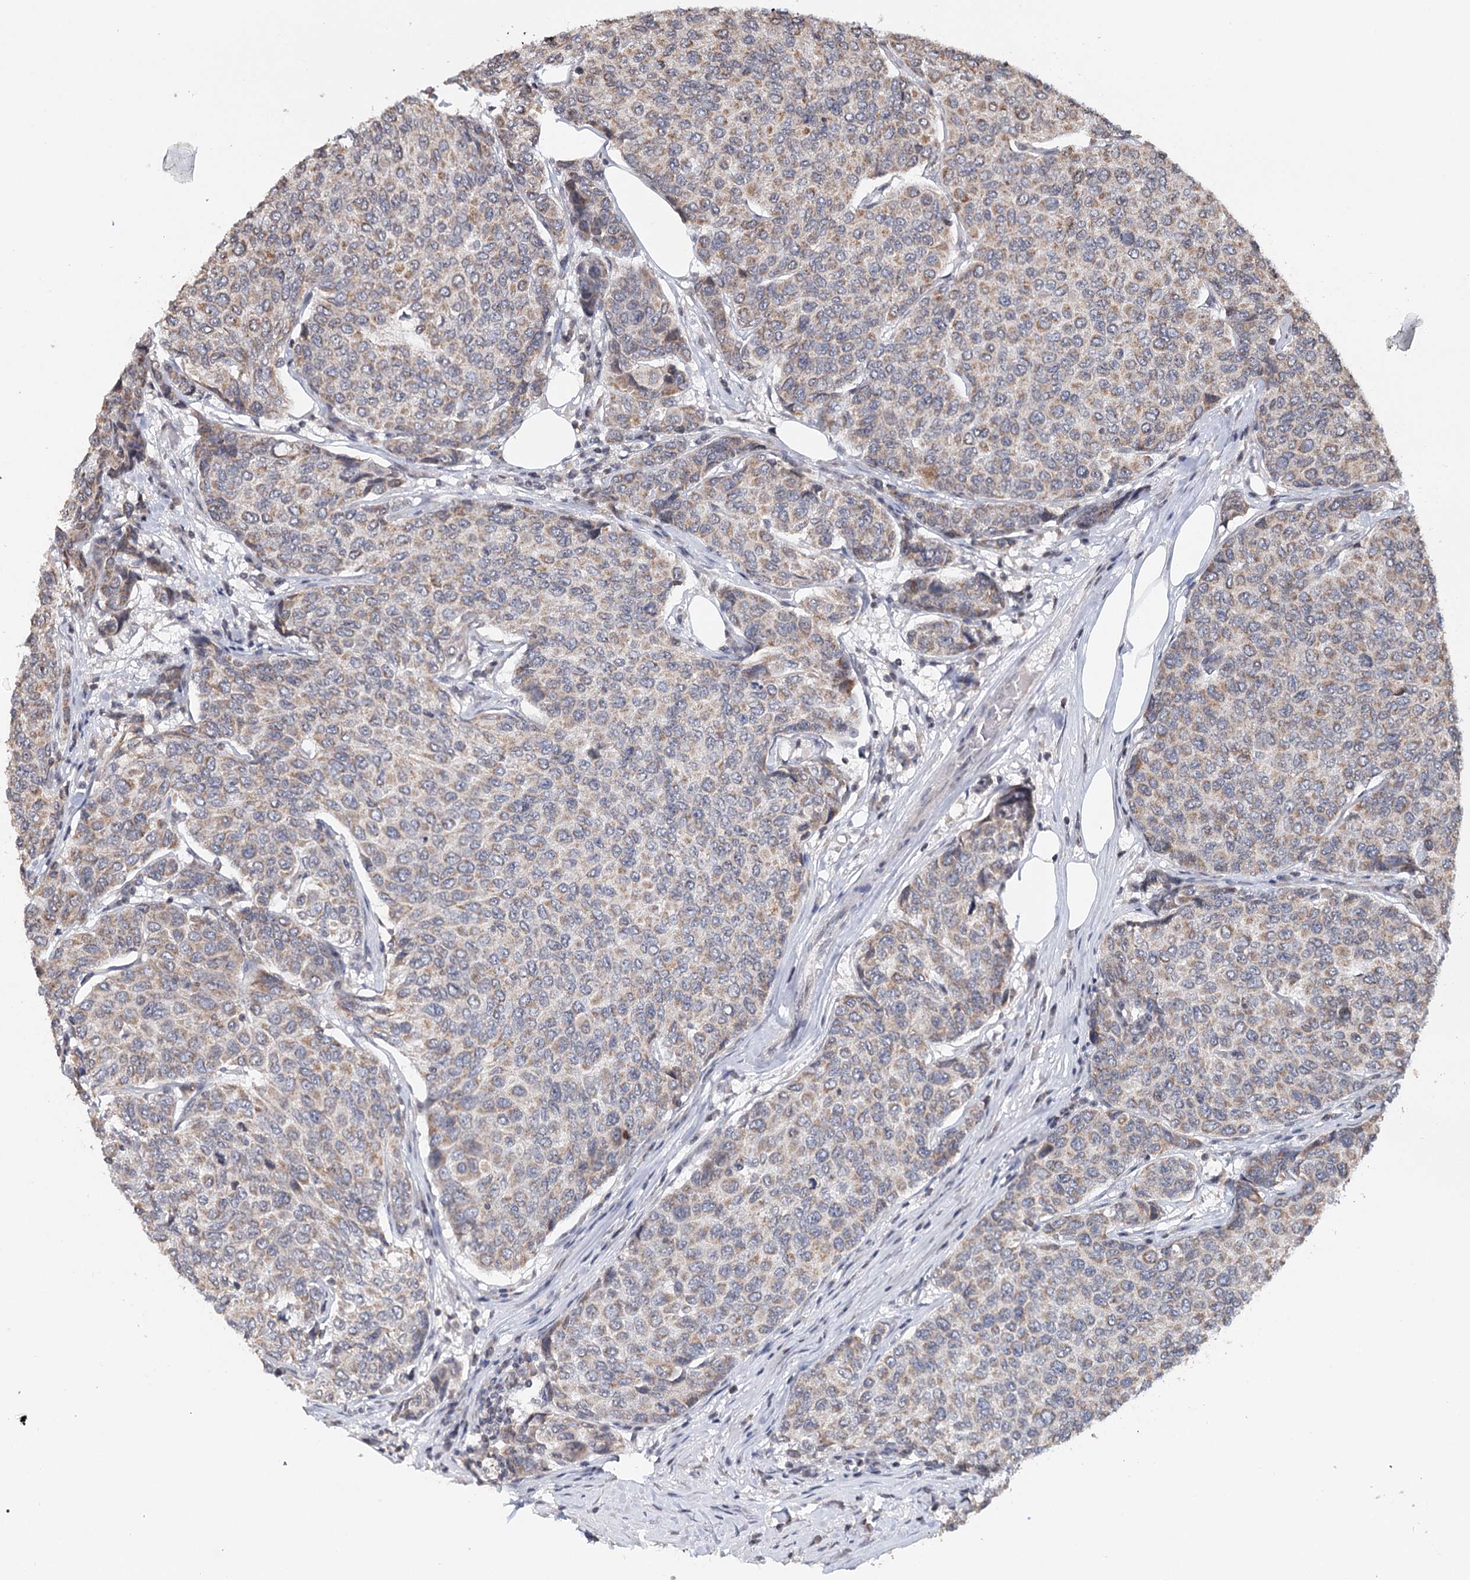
{"staining": {"intensity": "weak", "quantity": "25%-75%", "location": "cytoplasmic/membranous"}, "tissue": "breast cancer", "cell_type": "Tumor cells", "image_type": "cancer", "snomed": [{"axis": "morphology", "description": "Duct carcinoma"}, {"axis": "topography", "description": "Breast"}], "caption": "The photomicrograph reveals immunohistochemical staining of breast cancer. There is weak cytoplasmic/membranous expression is appreciated in approximately 25%-75% of tumor cells.", "gene": "ICOS", "patient": {"sex": "female", "age": 55}}